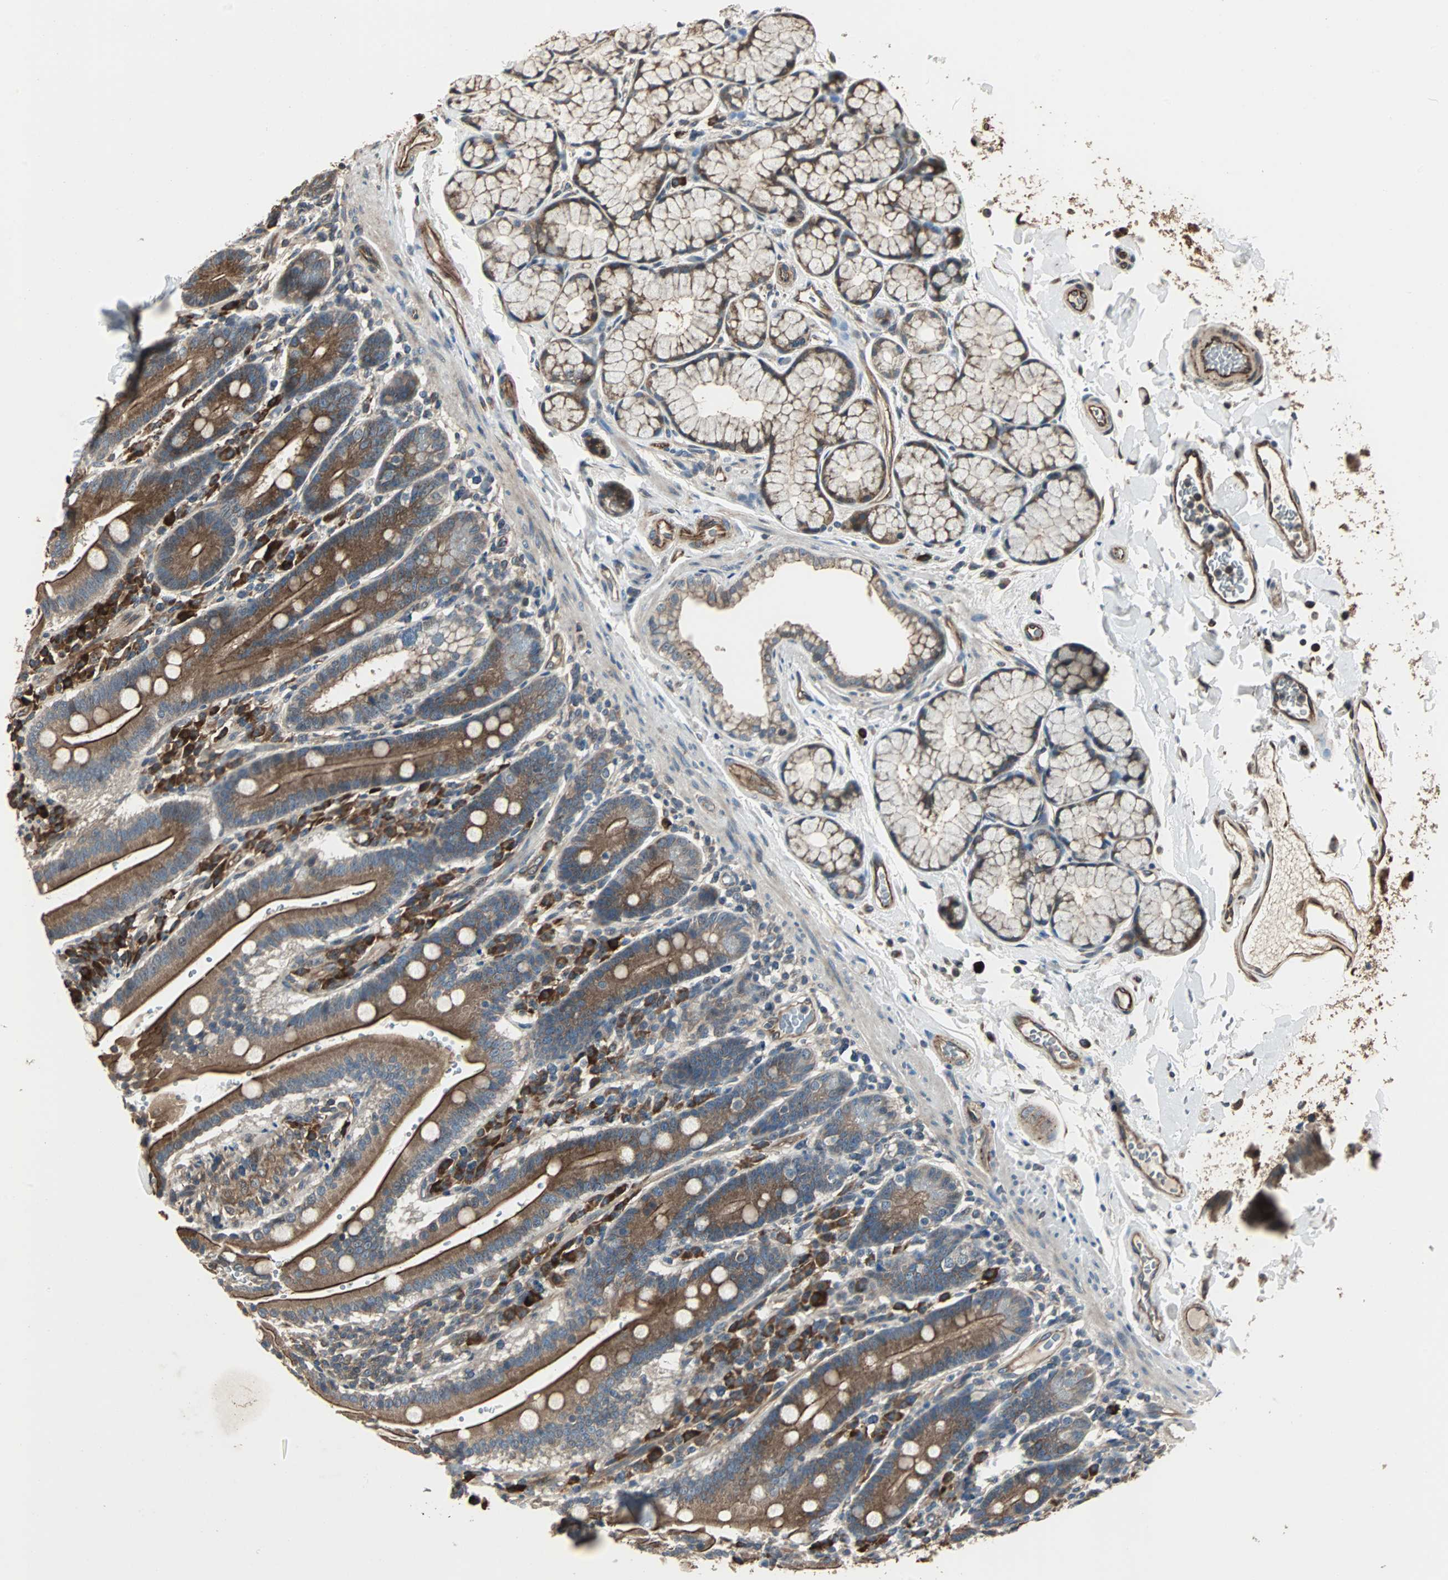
{"staining": {"intensity": "moderate", "quantity": ">75%", "location": "cytoplasmic/membranous"}, "tissue": "duodenum", "cell_type": "Glandular cells", "image_type": "normal", "snomed": [{"axis": "morphology", "description": "Normal tissue, NOS"}, {"axis": "topography", "description": "Small intestine, NOS"}], "caption": "Duodenum stained for a protein reveals moderate cytoplasmic/membranous positivity in glandular cells. (IHC, brightfield microscopy, high magnification).", "gene": "CHP1", "patient": {"sex": "female", "age": 71}}